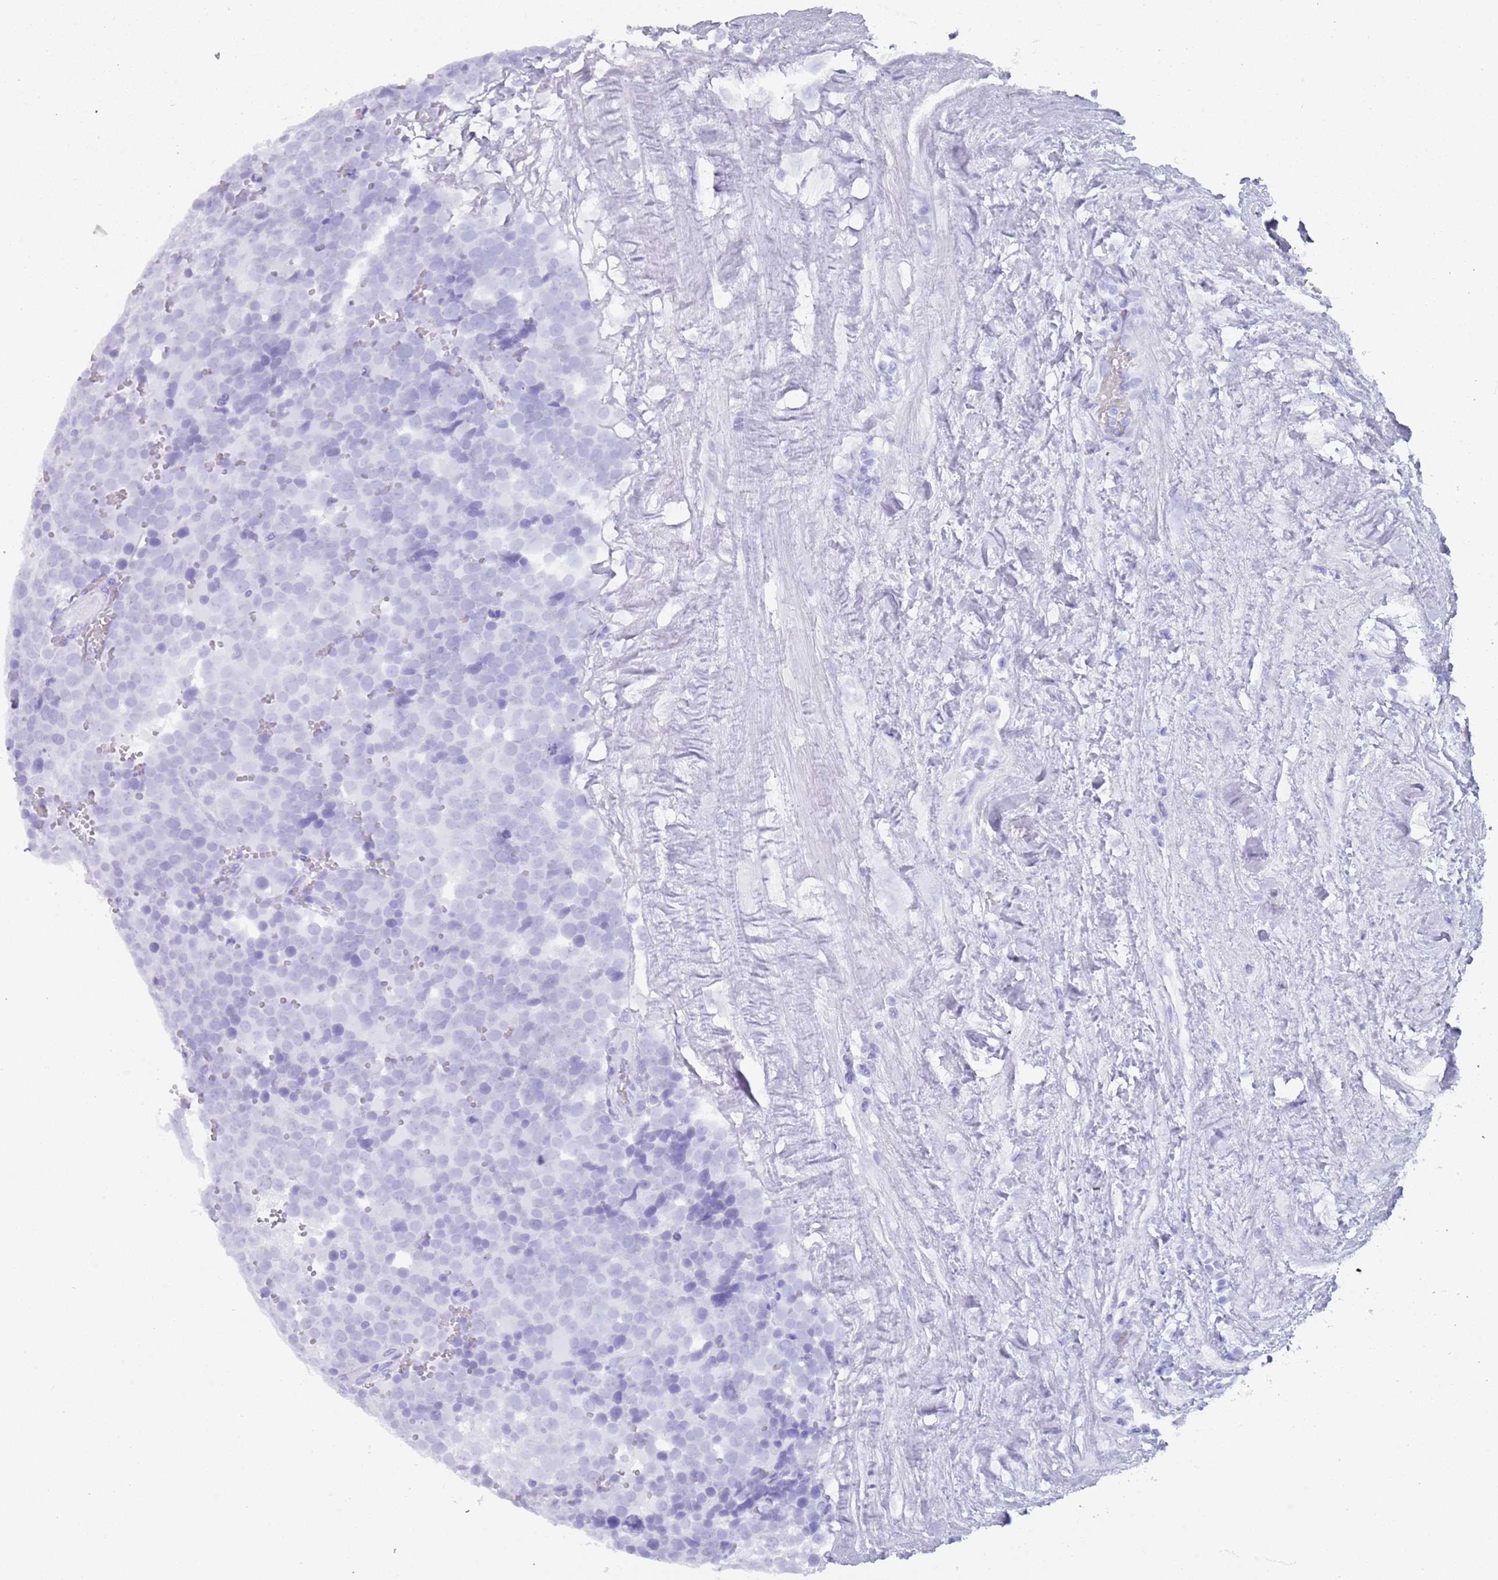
{"staining": {"intensity": "negative", "quantity": "none", "location": "none"}, "tissue": "testis cancer", "cell_type": "Tumor cells", "image_type": "cancer", "snomed": [{"axis": "morphology", "description": "Seminoma, NOS"}, {"axis": "topography", "description": "Testis"}], "caption": "Immunohistochemistry photomicrograph of neoplastic tissue: human testis cancer stained with DAB (3,3'-diaminobenzidine) reveals no significant protein staining in tumor cells.", "gene": "HDAC8", "patient": {"sex": "male", "age": 71}}